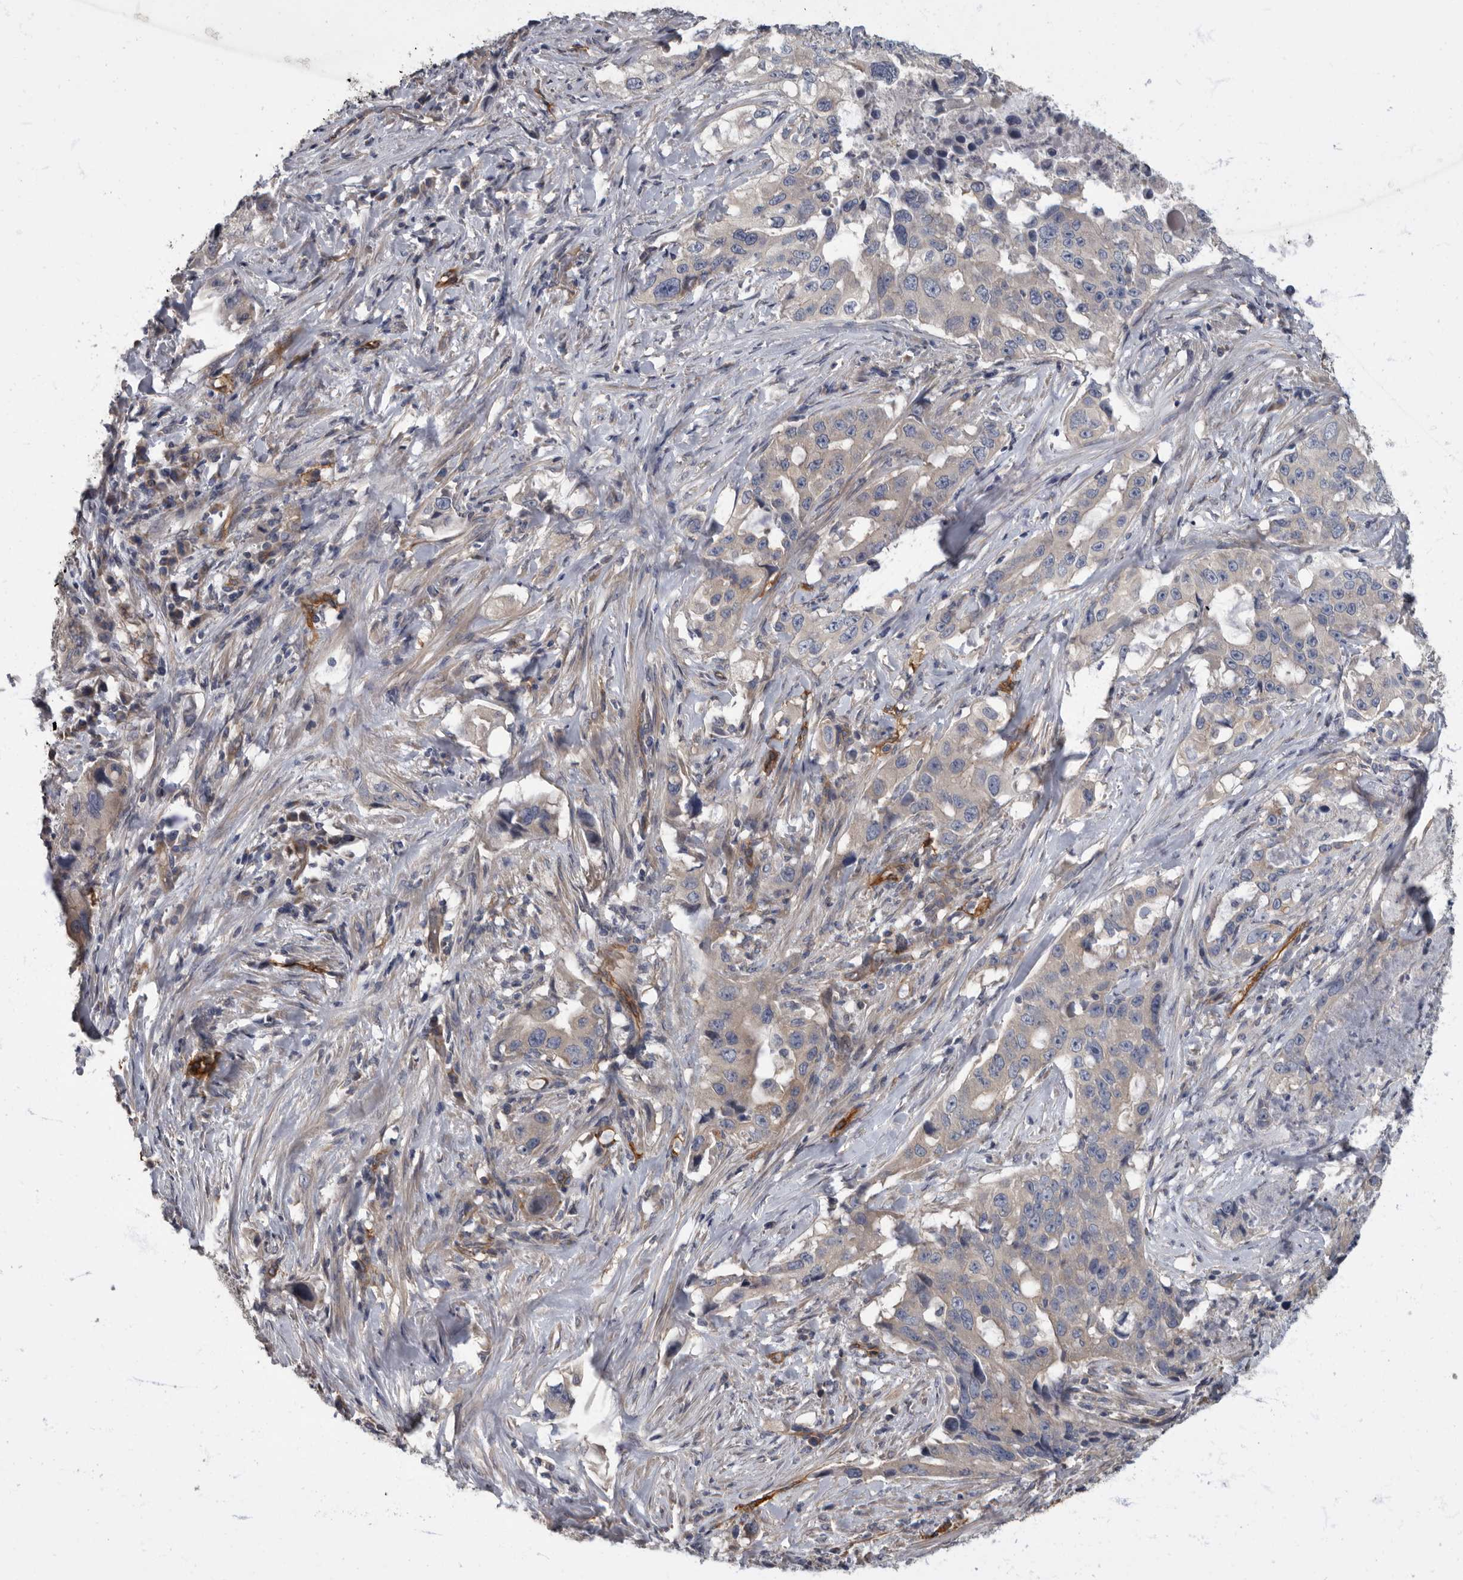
{"staining": {"intensity": "negative", "quantity": "none", "location": "none"}, "tissue": "lung cancer", "cell_type": "Tumor cells", "image_type": "cancer", "snomed": [{"axis": "morphology", "description": "Adenocarcinoma, NOS"}, {"axis": "topography", "description": "Lung"}], "caption": "Immunohistochemistry photomicrograph of human adenocarcinoma (lung) stained for a protein (brown), which shows no expression in tumor cells.", "gene": "PDK1", "patient": {"sex": "female", "age": 51}}